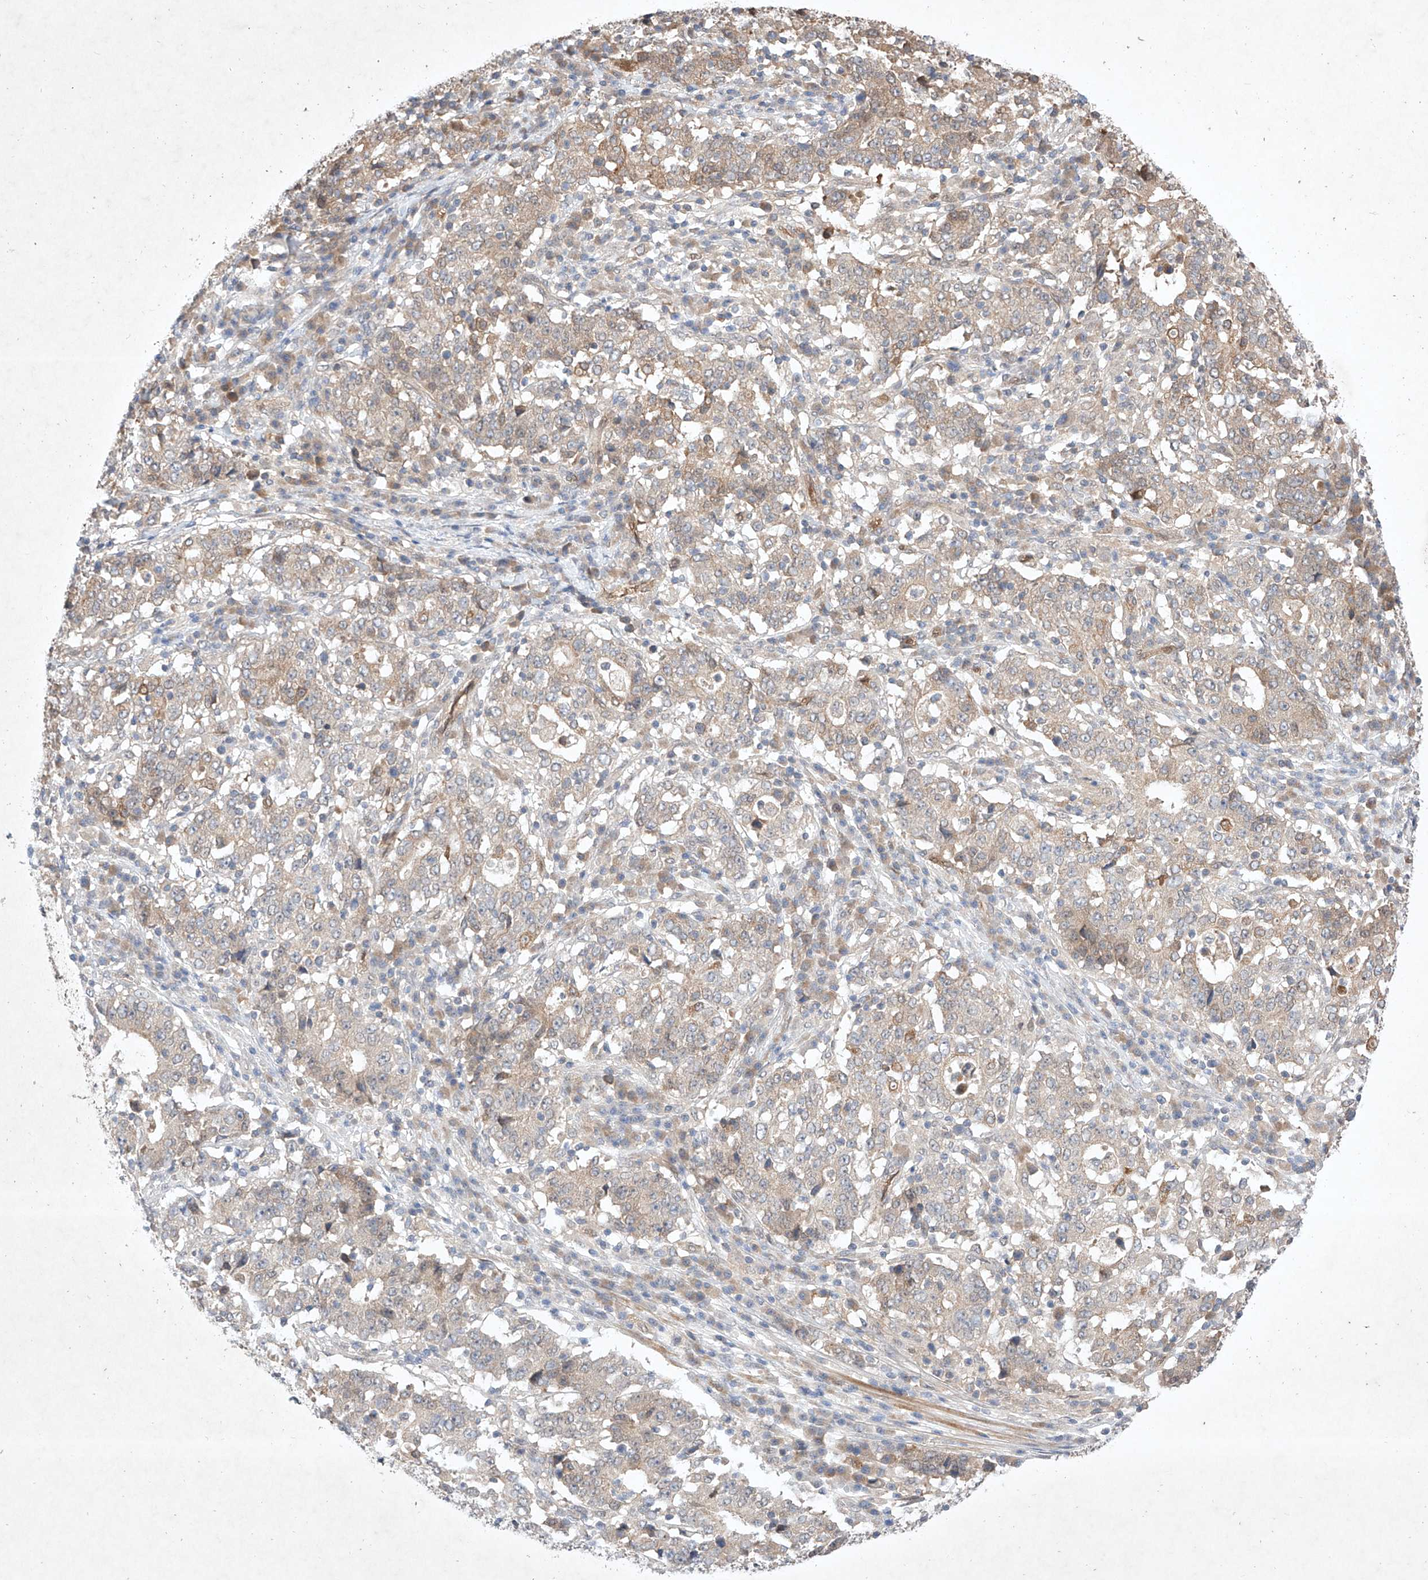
{"staining": {"intensity": "moderate", "quantity": "<25%", "location": "cytoplasmic/membranous"}, "tissue": "stomach cancer", "cell_type": "Tumor cells", "image_type": "cancer", "snomed": [{"axis": "morphology", "description": "Adenocarcinoma, NOS"}, {"axis": "topography", "description": "Stomach"}], "caption": "IHC of human adenocarcinoma (stomach) reveals low levels of moderate cytoplasmic/membranous positivity in approximately <25% of tumor cells. Nuclei are stained in blue.", "gene": "ZNF124", "patient": {"sex": "male", "age": 59}}